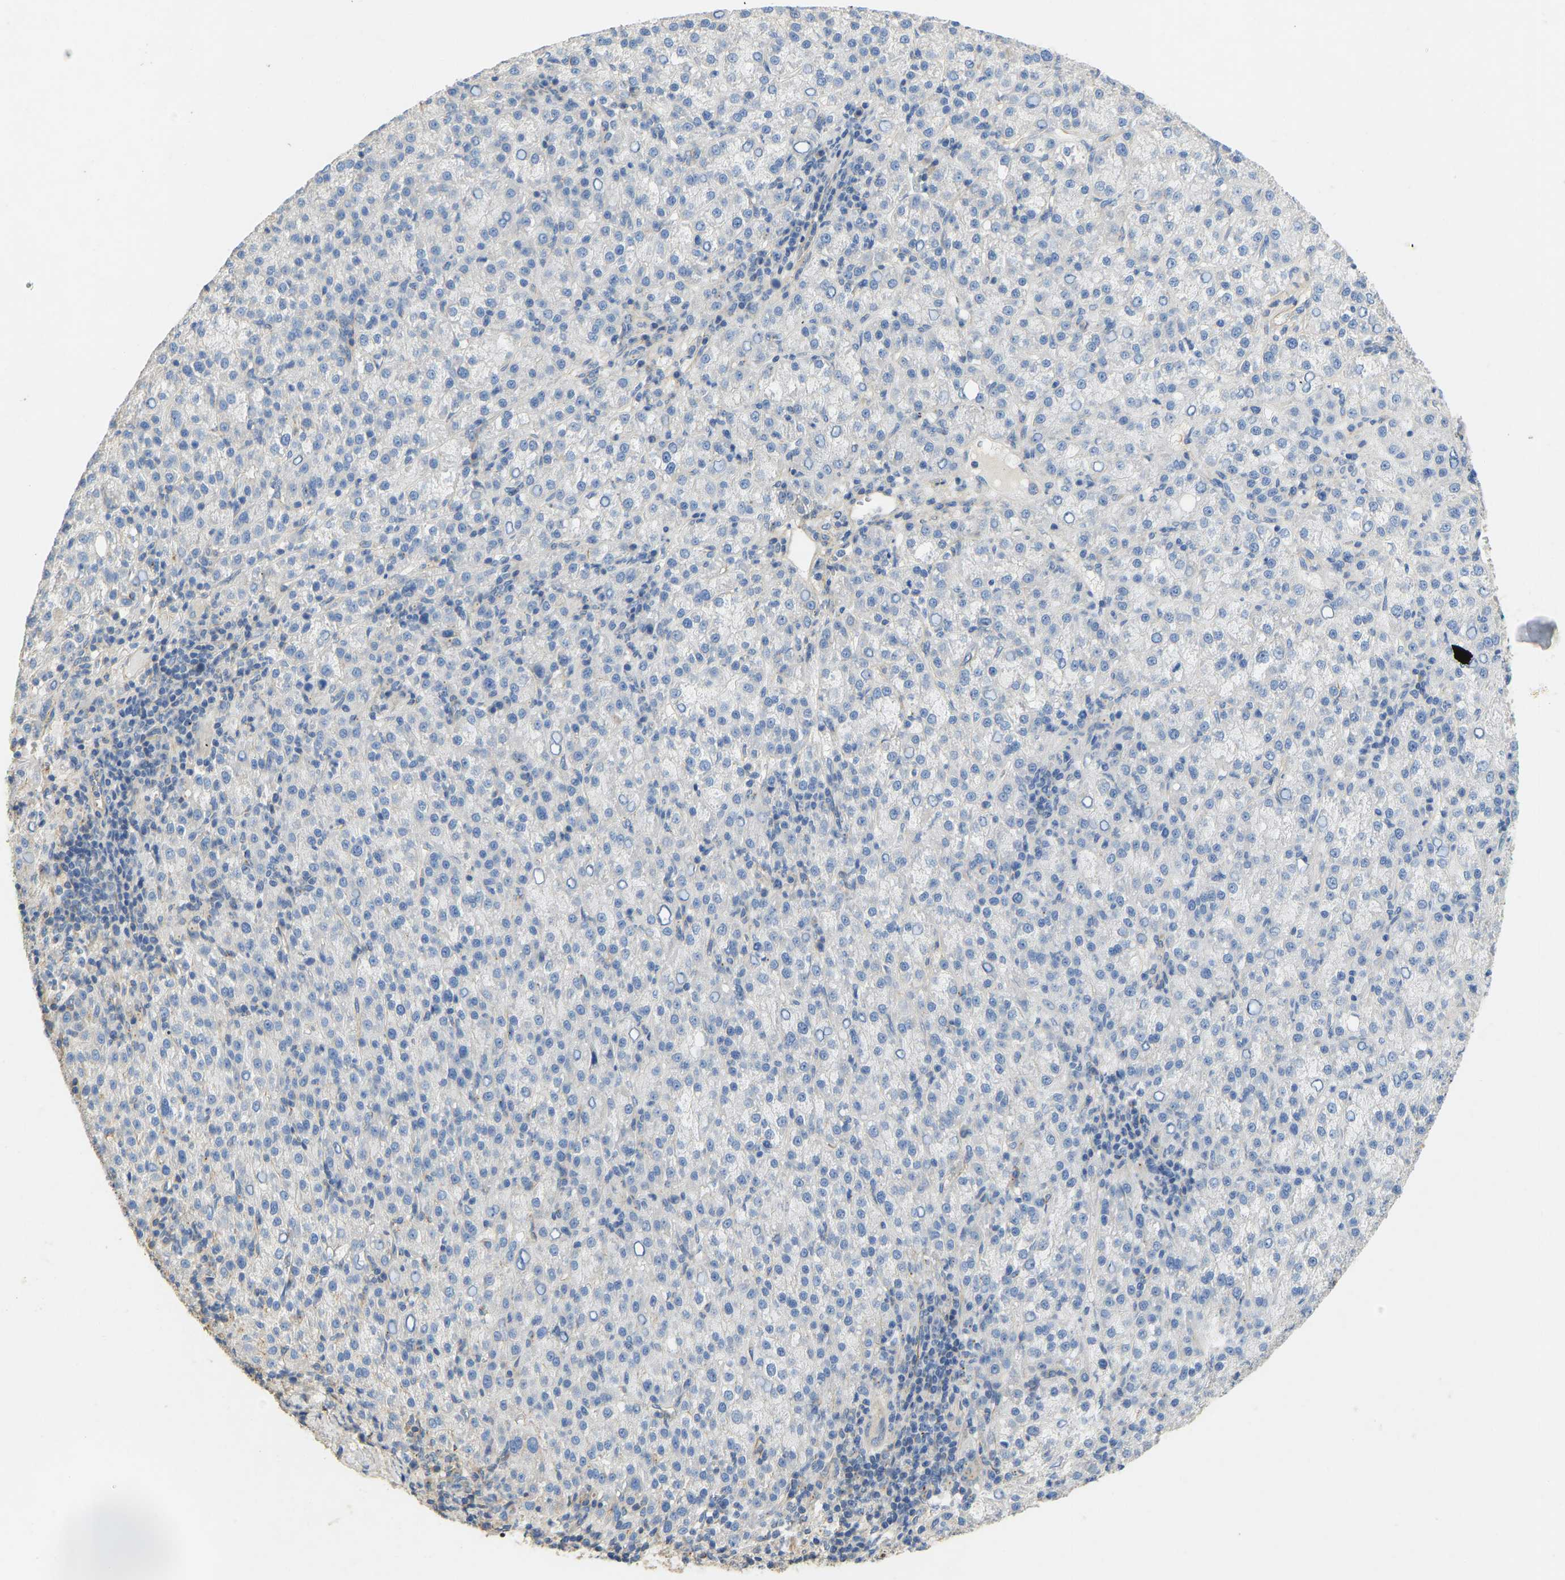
{"staining": {"intensity": "negative", "quantity": "none", "location": "none"}, "tissue": "liver cancer", "cell_type": "Tumor cells", "image_type": "cancer", "snomed": [{"axis": "morphology", "description": "Carcinoma, Hepatocellular, NOS"}, {"axis": "topography", "description": "Liver"}], "caption": "A histopathology image of human hepatocellular carcinoma (liver) is negative for staining in tumor cells.", "gene": "TECTA", "patient": {"sex": "female", "age": 58}}